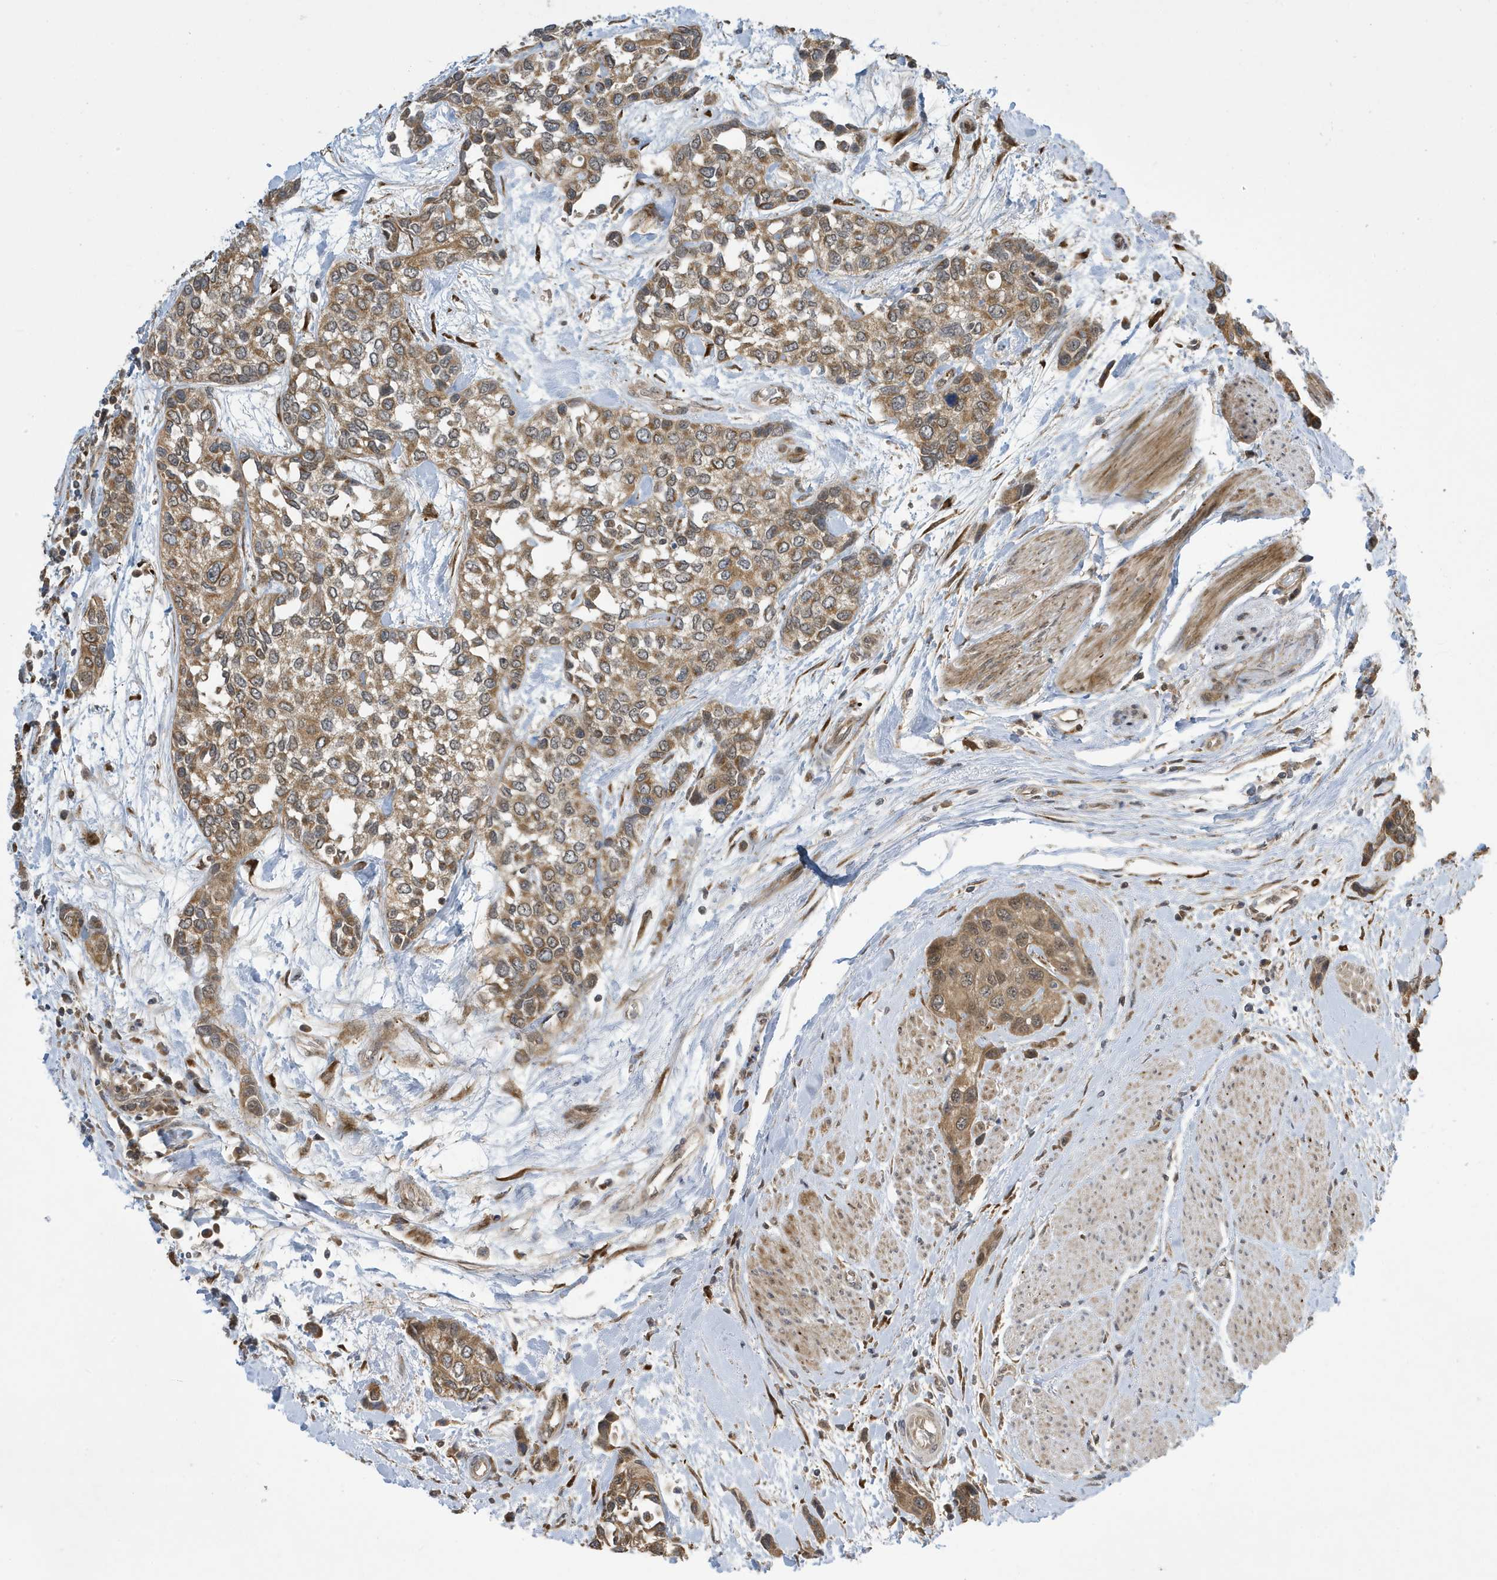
{"staining": {"intensity": "moderate", "quantity": ">75%", "location": "cytoplasmic/membranous"}, "tissue": "urothelial cancer", "cell_type": "Tumor cells", "image_type": "cancer", "snomed": [{"axis": "morphology", "description": "Normal tissue, NOS"}, {"axis": "morphology", "description": "Urothelial carcinoma, High grade"}, {"axis": "topography", "description": "Vascular tissue"}, {"axis": "topography", "description": "Urinary bladder"}], "caption": "There is medium levels of moderate cytoplasmic/membranous expression in tumor cells of urothelial cancer, as demonstrated by immunohistochemical staining (brown color).", "gene": "NCOA7", "patient": {"sex": "female", "age": 56}}